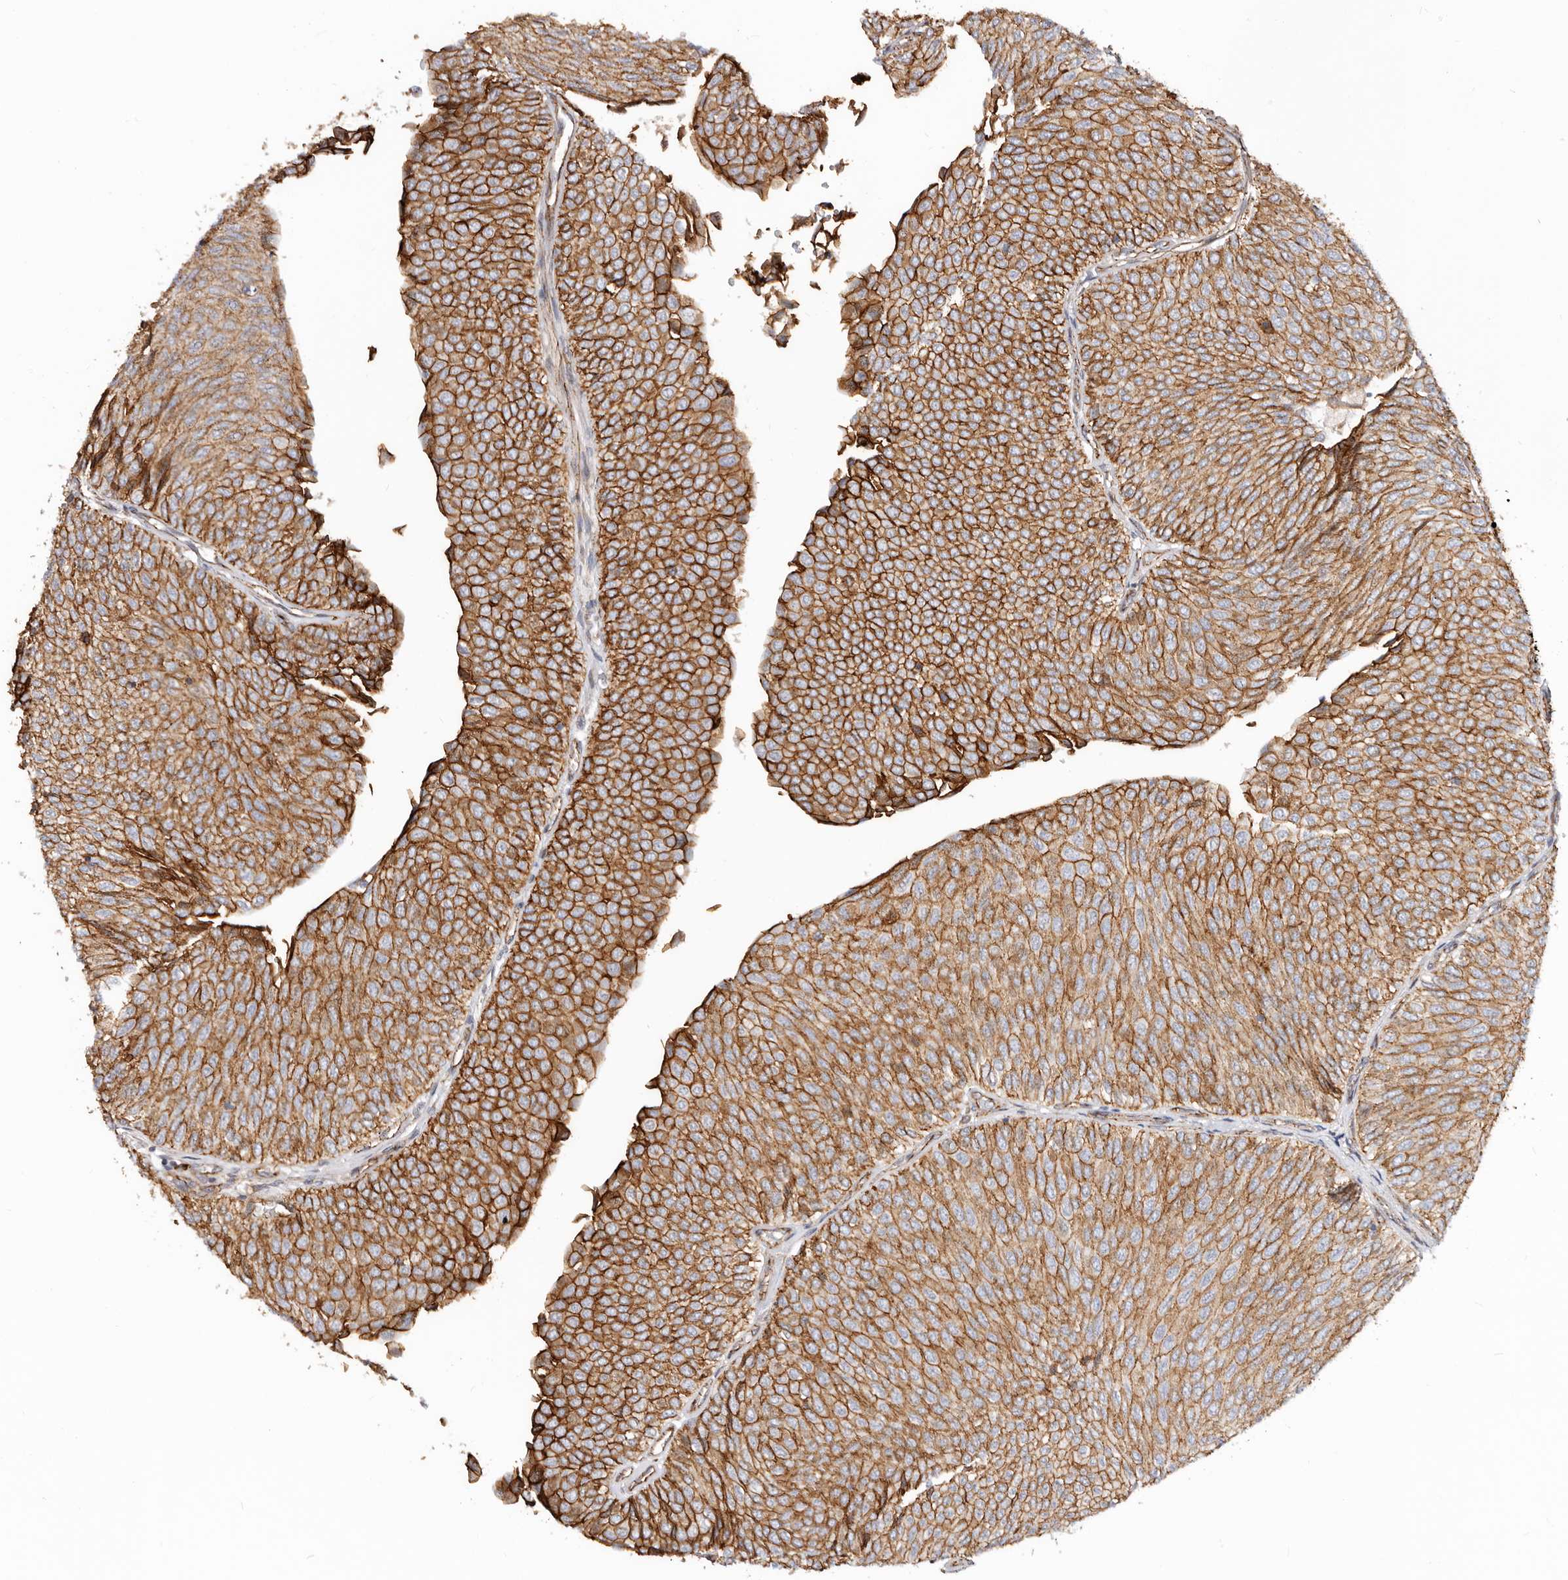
{"staining": {"intensity": "strong", "quantity": ">75%", "location": "cytoplasmic/membranous"}, "tissue": "urothelial cancer", "cell_type": "Tumor cells", "image_type": "cancer", "snomed": [{"axis": "morphology", "description": "Urothelial carcinoma, Low grade"}, {"axis": "topography", "description": "Urinary bladder"}], "caption": "The photomicrograph reveals a brown stain indicating the presence of a protein in the cytoplasmic/membranous of tumor cells in urothelial carcinoma (low-grade). The protein of interest is stained brown, and the nuclei are stained in blue (DAB IHC with brightfield microscopy, high magnification).", "gene": "CTNNB1", "patient": {"sex": "male", "age": 78}}